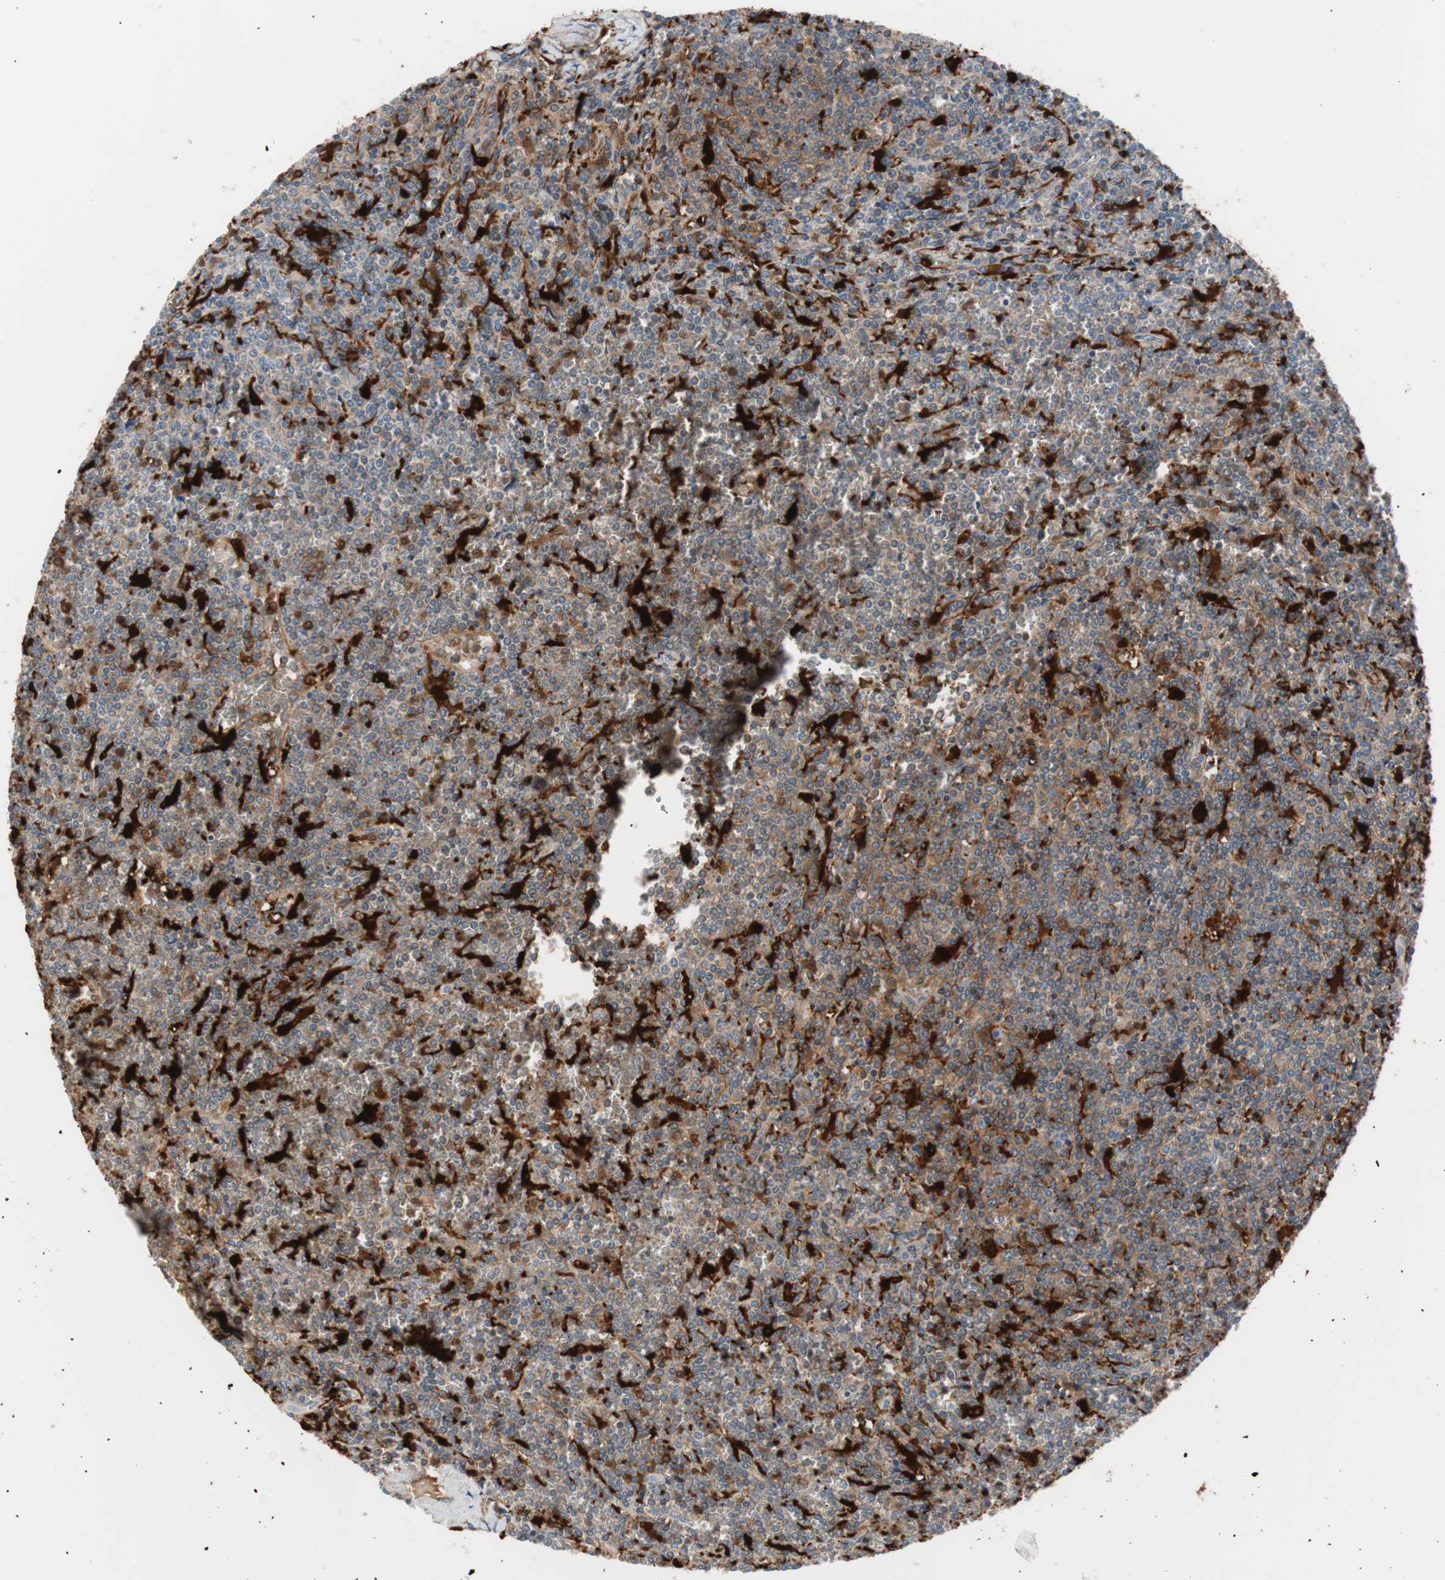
{"staining": {"intensity": "moderate", "quantity": "25%-75%", "location": "cytoplasmic/membranous"}, "tissue": "lymphoma", "cell_type": "Tumor cells", "image_type": "cancer", "snomed": [{"axis": "morphology", "description": "Malignant lymphoma, non-Hodgkin's type, Low grade"}, {"axis": "topography", "description": "Spleen"}], "caption": "This is a micrograph of IHC staining of low-grade malignant lymphoma, non-Hodgkin's type, which shows moderate expression in the cytoplasmic/membranous of tumor cells.", "gene": "IL18", "patient": {"sex": "female", "age": 19}}